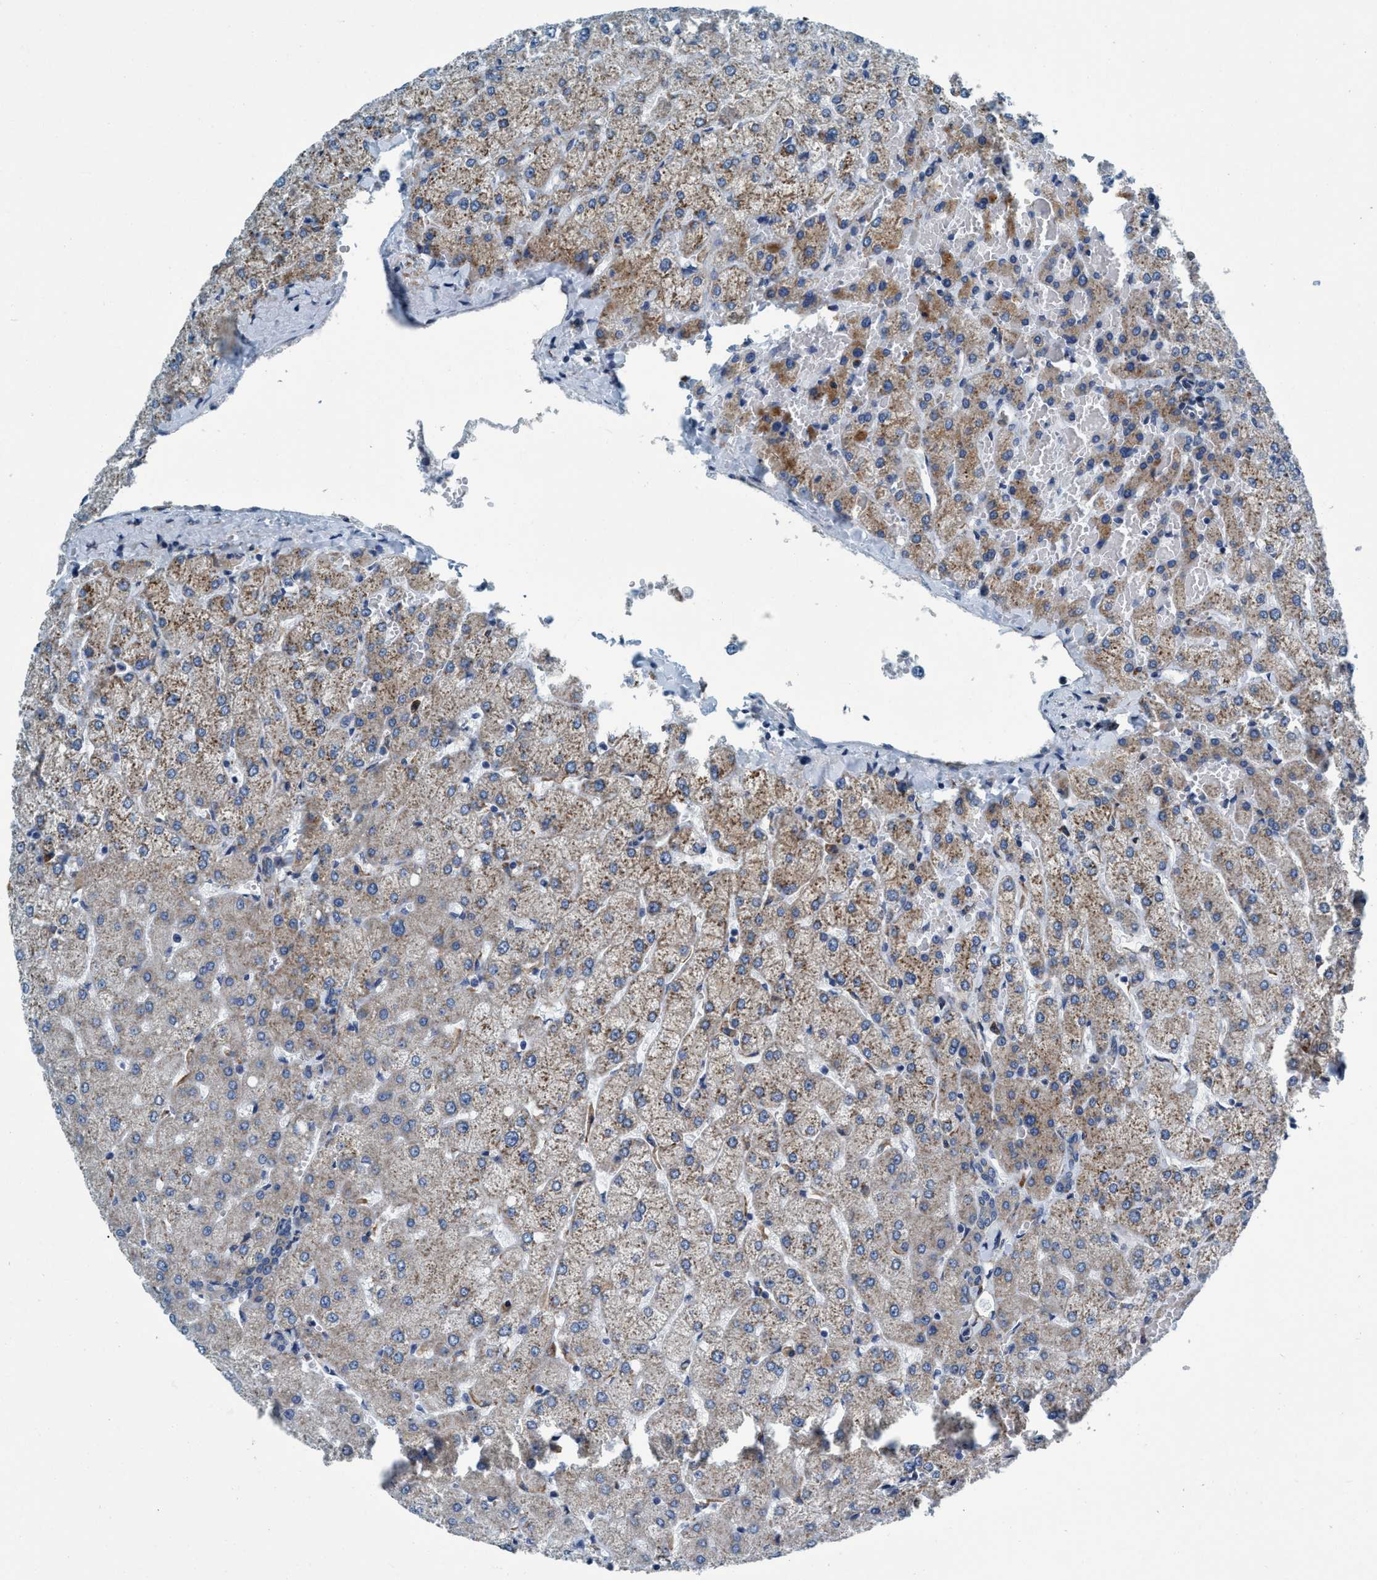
{"staining": {"intensity": "negative", "quantity": "none", "location": "none"}, "tissue": "liver", "cell_type": "Cholangiocytes", "image_type": "normal", "snomed": [{"axis": "morphology", "description": "Normal tissue, NOS"}, {"axis": "topography", "description": "Liver"}], "caption": "High magnification brightfield microscopy of unremarkable liver stained with DAB (brown) and counterstained with hematoxylin (blue): cholangiocytes show no significant staining. (DAB (3,3'-diaminobenzidine) IHC, high magnification).", "gene": "ARMC9", "patient": {"sex": "female", "age": 54}}